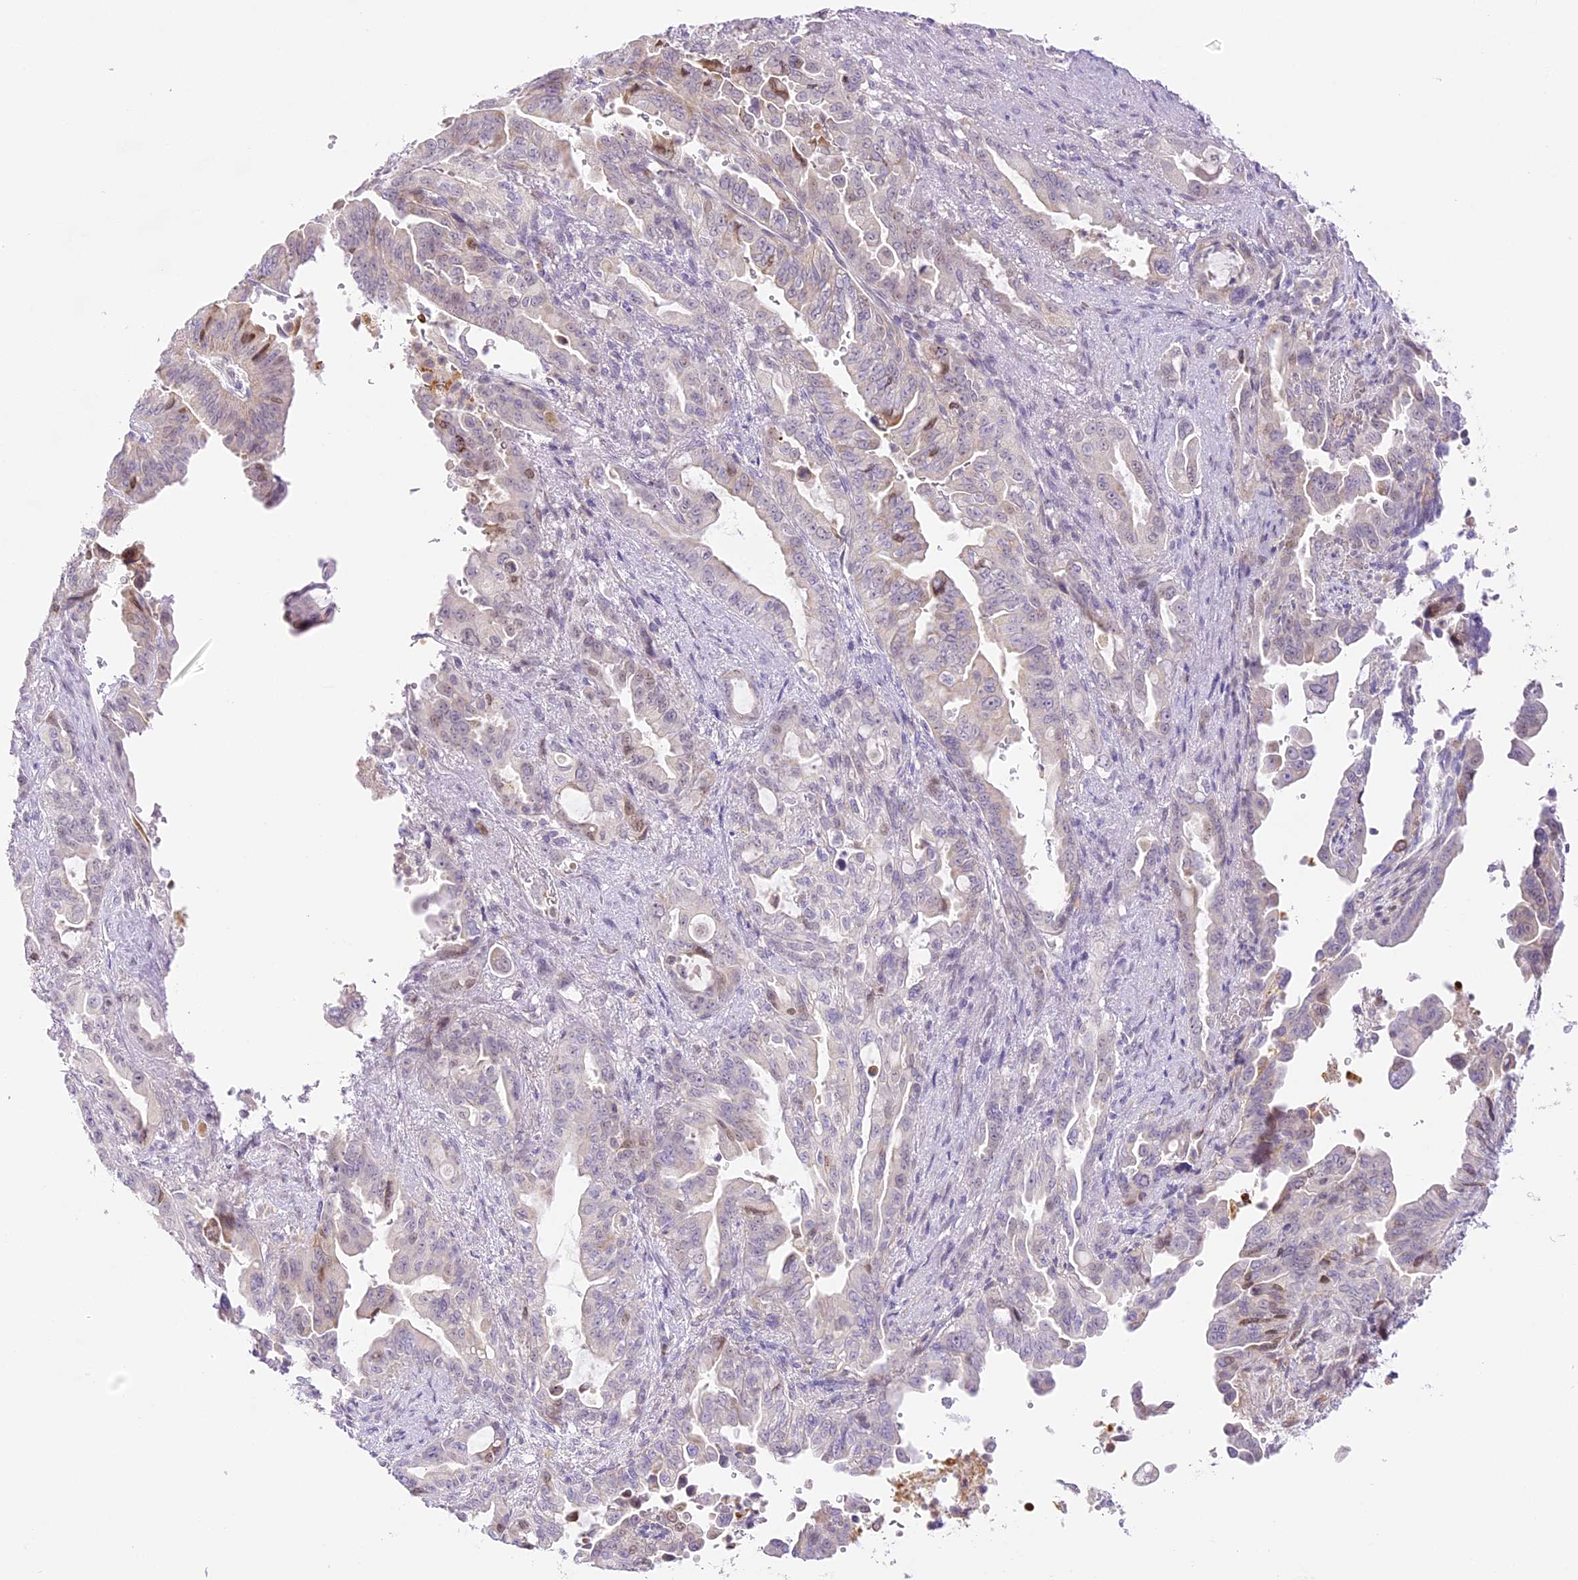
{"staining": {"intensity": "negative", "quantity": "none", "location": "none"}, "tissue": "pancreatic cancer", "cell_type": "Tumor cells", "image_type": "cancer", "snomed": [{"axis": "morphology", "description": "Adenocarcinoma, NOS"}, {"axis": "topography", "description": "Pancreas"}], "caption": "Human pancreatic adenocarcinoma stained for a protein using immunohistochemistry exhibits no expression in tumor cells.", "gene": "CCDC30", "patient": {"sex": "male", "age": 70}}